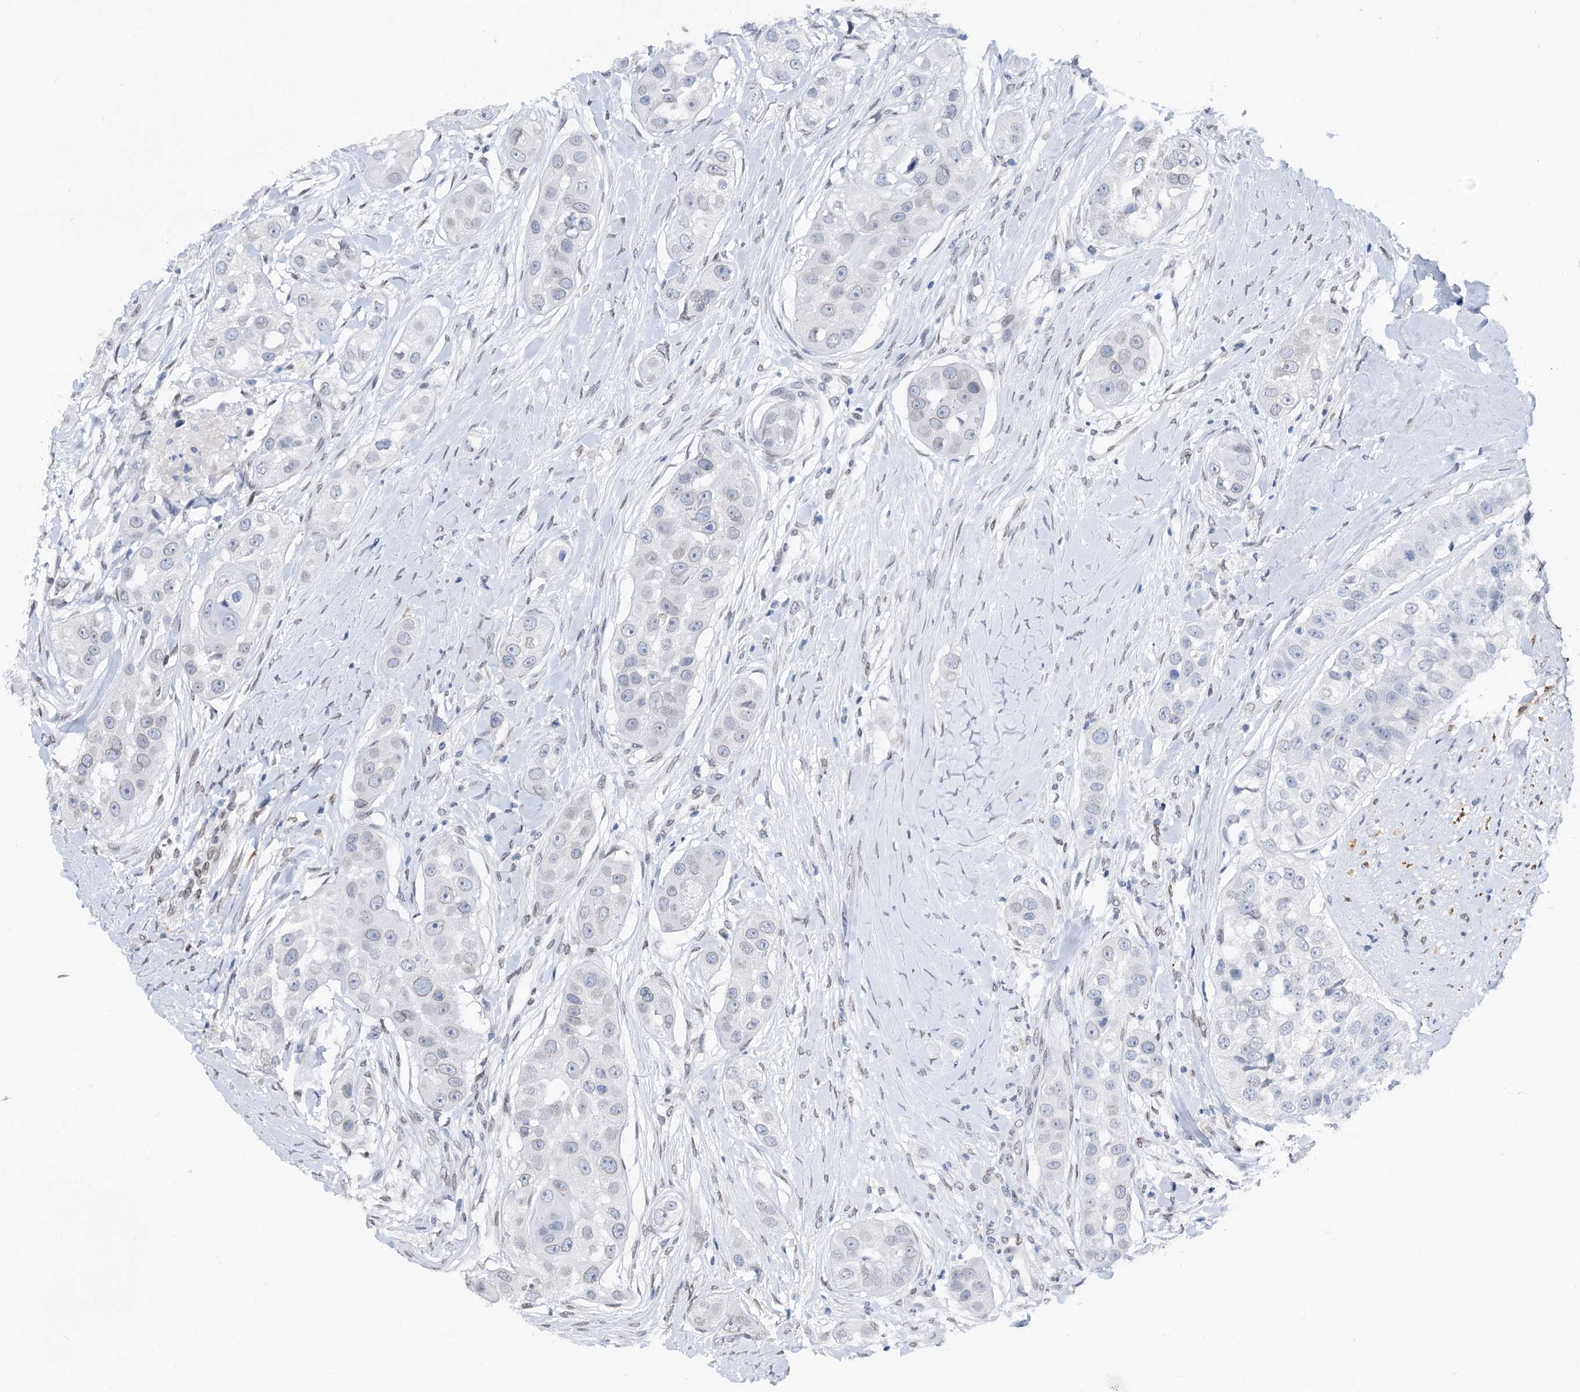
{"staining": {"intensity": "negative", "quantity": "none", "location": "none"}, "tissue": "head and neck cancer", "cell_type": "Tumor cells", "image_type": "cancer", "snomed": [{"axis": "morphology", "description": "Normal tissue, NOS"}, {"axis": "morphology", "description": "Squamous cell carcinoma, NOS"}, {"axis": "topography", "description": "Skeletal muscle"}, {"axis": "topography", "description": "Head-Neck"}], "caption": "Head and neck cancer was stained to show a protein in brown. There is no significant positivity in tumor cells.", "gene": "TMEM201", "patient": {"sex": "male", "age": 51}}